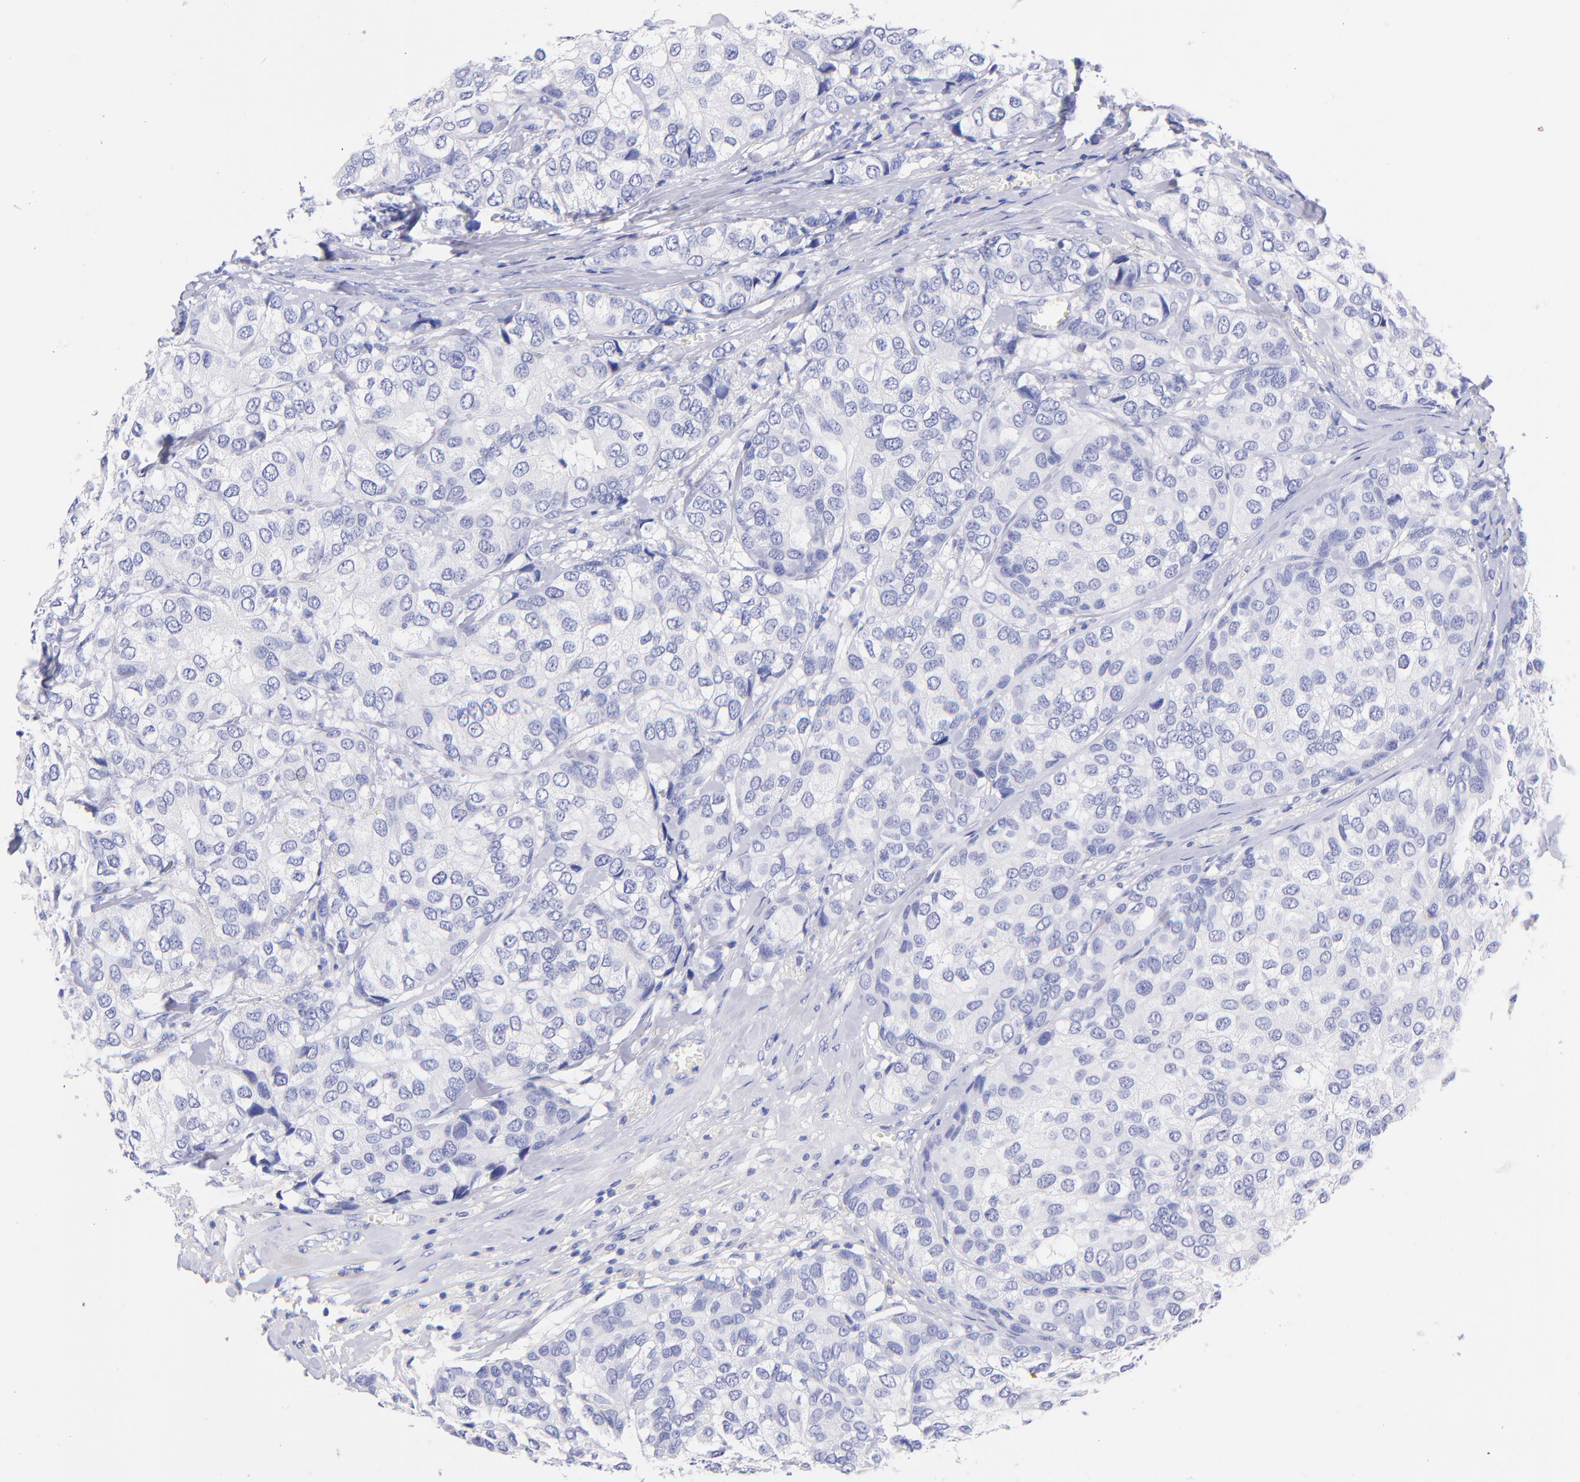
{"staining": {"intensity": "negative", "quantity": "none", "location": "none"}, "tissue": "breast cancer", "cell_type": "Tumor cells", "image_type": "cancer", "snomed": [{"axis": "morphology", "description": "Duct carcinoma"}, {"axis": "topography", "description": "Breast"}], "caption": "IHC micrograph of neoplastic tissue: human breast infiltrating ductal carcinoma stained with DAB shows no significant protein expression in tumor cells.", "gene": "RAB3B", "patient": {"sex": "female", "age": 68}}